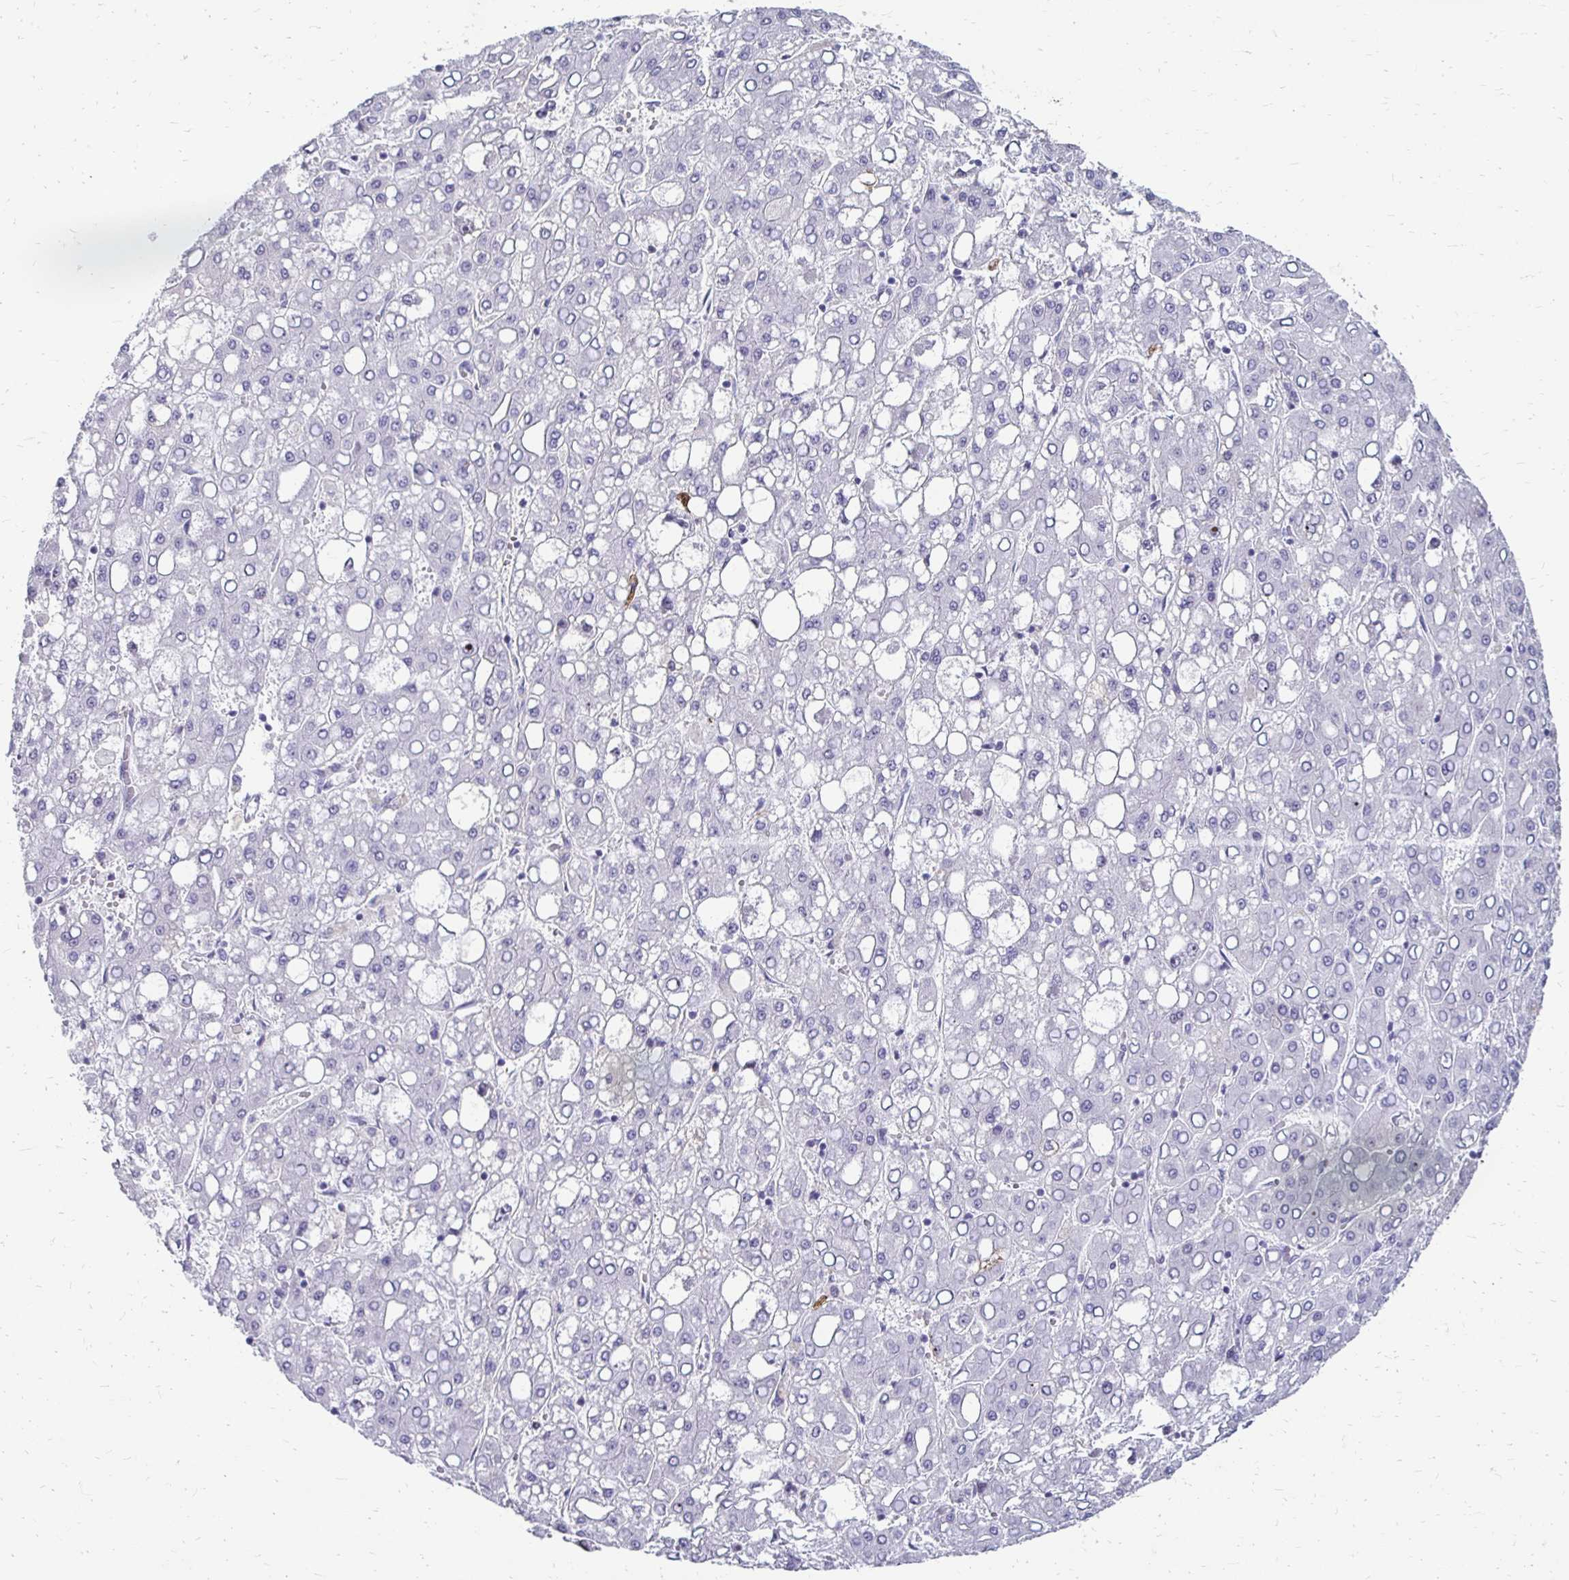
{"staining": {"intensity": "negative", "quantity": "none", "location": "none"}, "tissue": "liver cancer", "cell_type": "Tumor cells", "image_type": "cancer", "snomed": [{"axis": "morphology", "description": "Carcinoma, Hepatocellular, NOS"}, {"axis": "topography", "description": "Liver"}], "caption": "Micrograph shows no protein expression in tumor cells of liver hepatocellular carcinoma tissue.", "gene": "PADI2", "patient": {"sex": "male", "age": 65}}